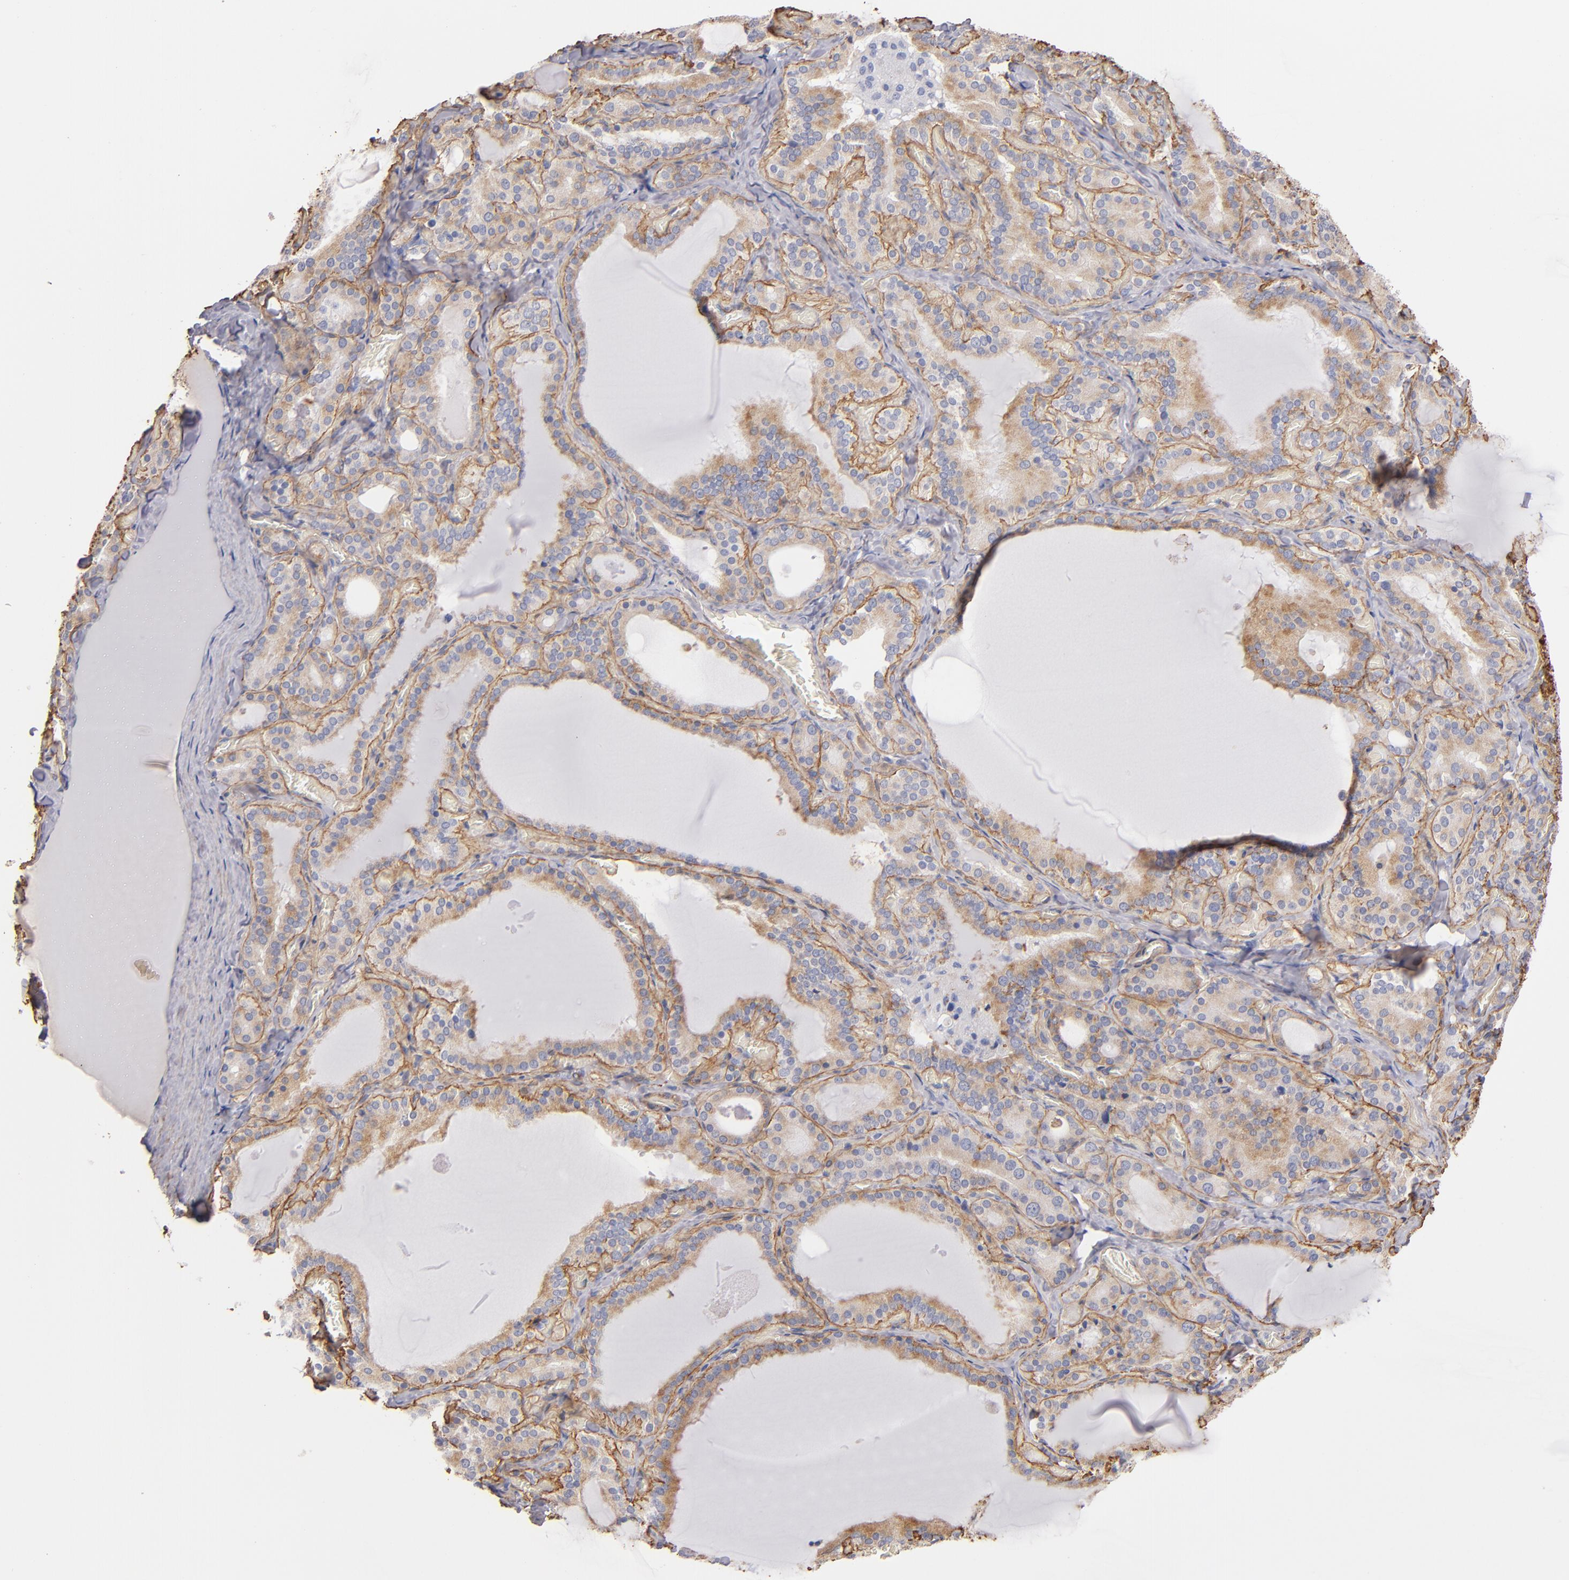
{"staining": {"intensity": "weak", "quantity": ">75%", "location": "cytoplasmic/membranous"}, "tissue": "thyroid gland", "cell_type": "Glandular cells", "image_type": "normal", "snomed": [{"axis": "morphology", "description": "Normal tissue, NOS"}, {"axis": "topography", "description": "Thyroid gland"}], "caption": "Weak cytoplasmic/membranous positivity for a protein is seen in about >75% of glandular cells of normal thyroid gland using immunohistochemistry.", "gene": "LAMC1", "patient": {"sex": "female", "age": 33}}